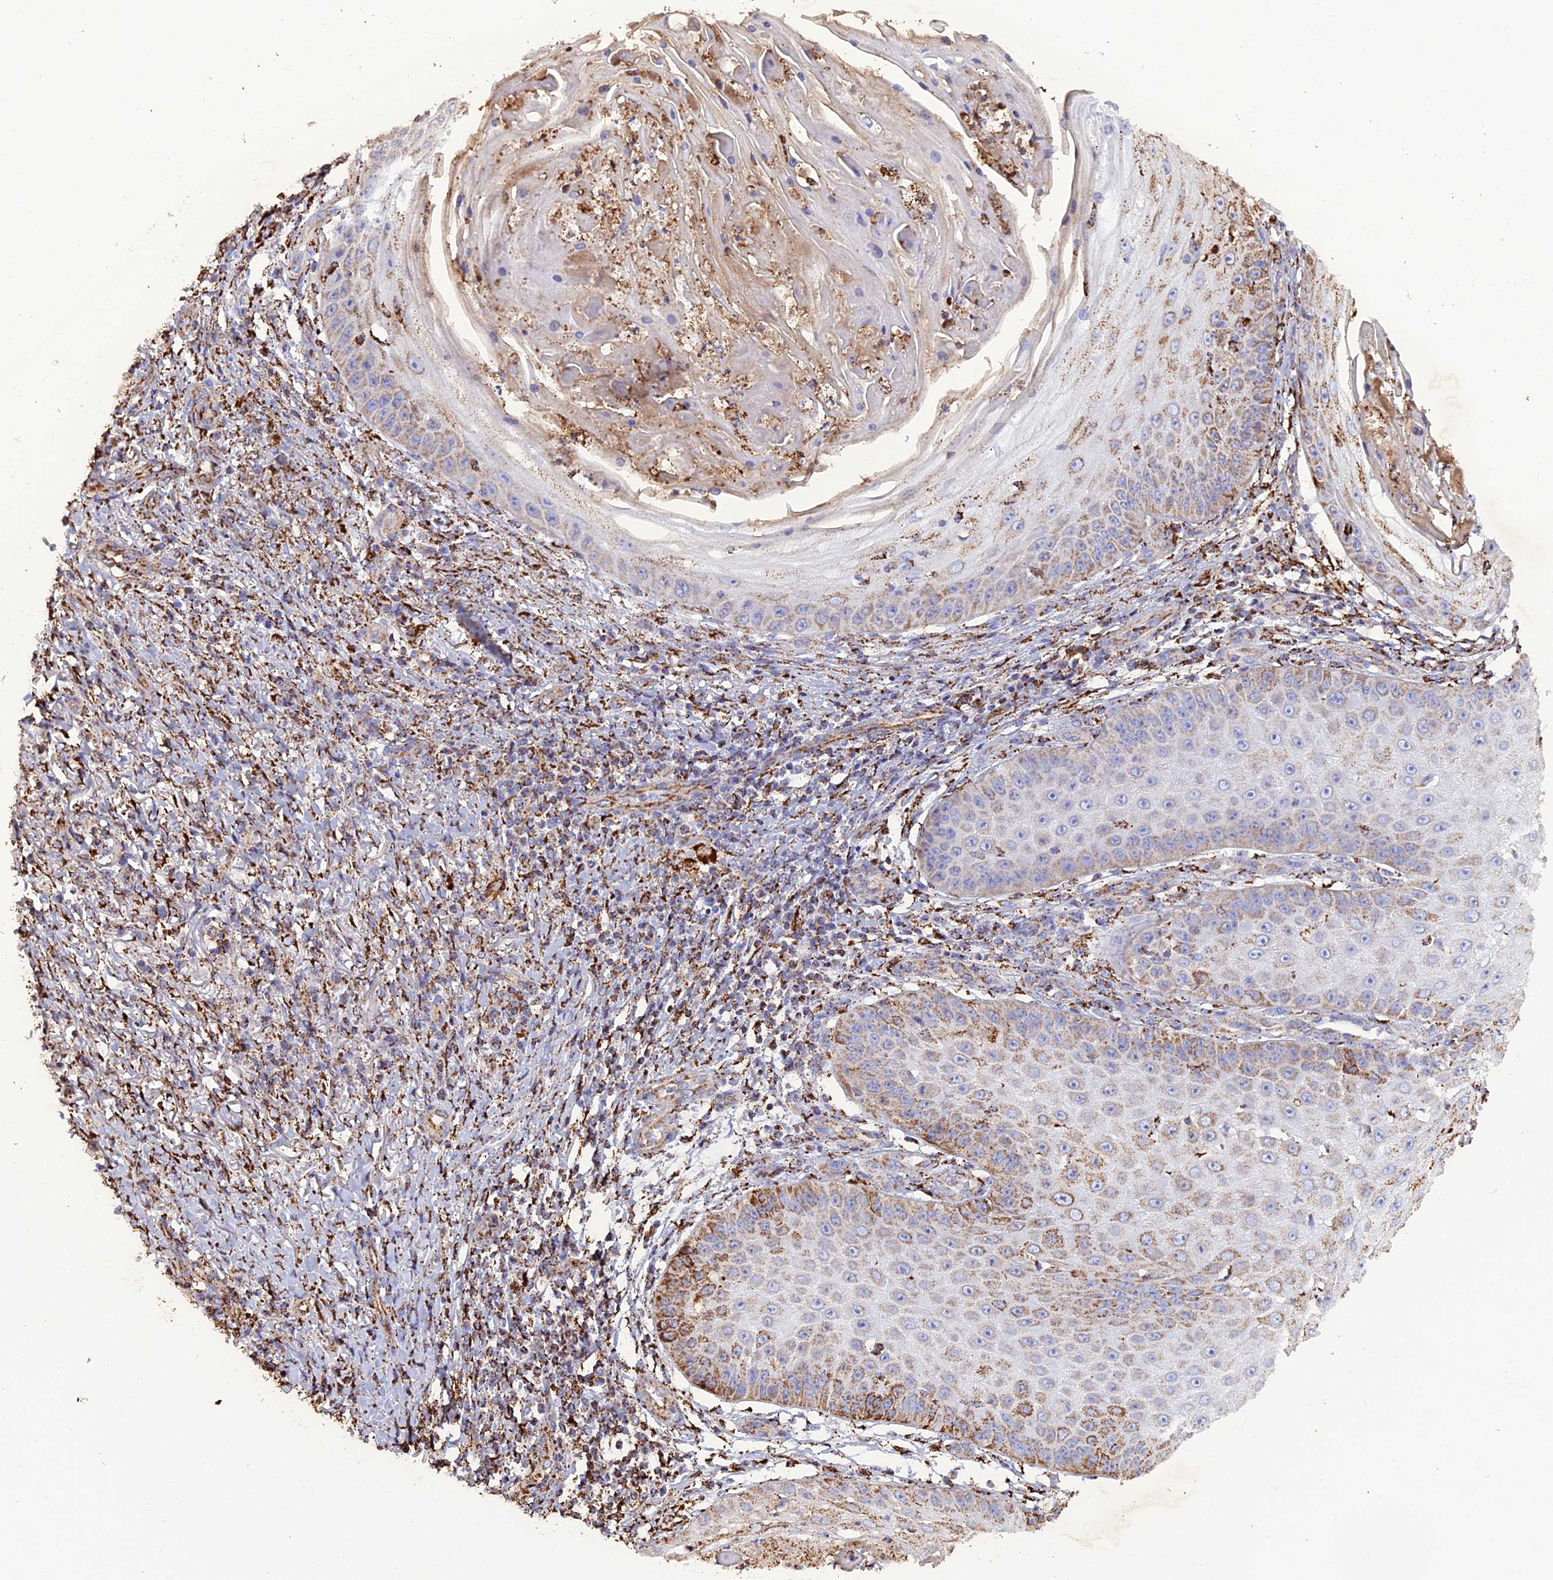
{"staining": {"intensity": "moderate", "quantity": "<25%", "location": "cytoplasmic/membranous"}, "tissue": "skin cancer", "cell_type": "Tumor cells", "image_type": "cancer", "snomed": [{"axis": "morphology", "description": "Squamous cell carcinoma, NOS"}, {"axis": "topography", "description": "Skin"}], "caption": "Immunohistochemistry of skin squamous cell carcinoma reveals low levels of moderate cytoplasmic/membranous expression in about <25% of tumor cells.", "gene": "KCNG1", "patient": {"sex": "male", "age": 70}}